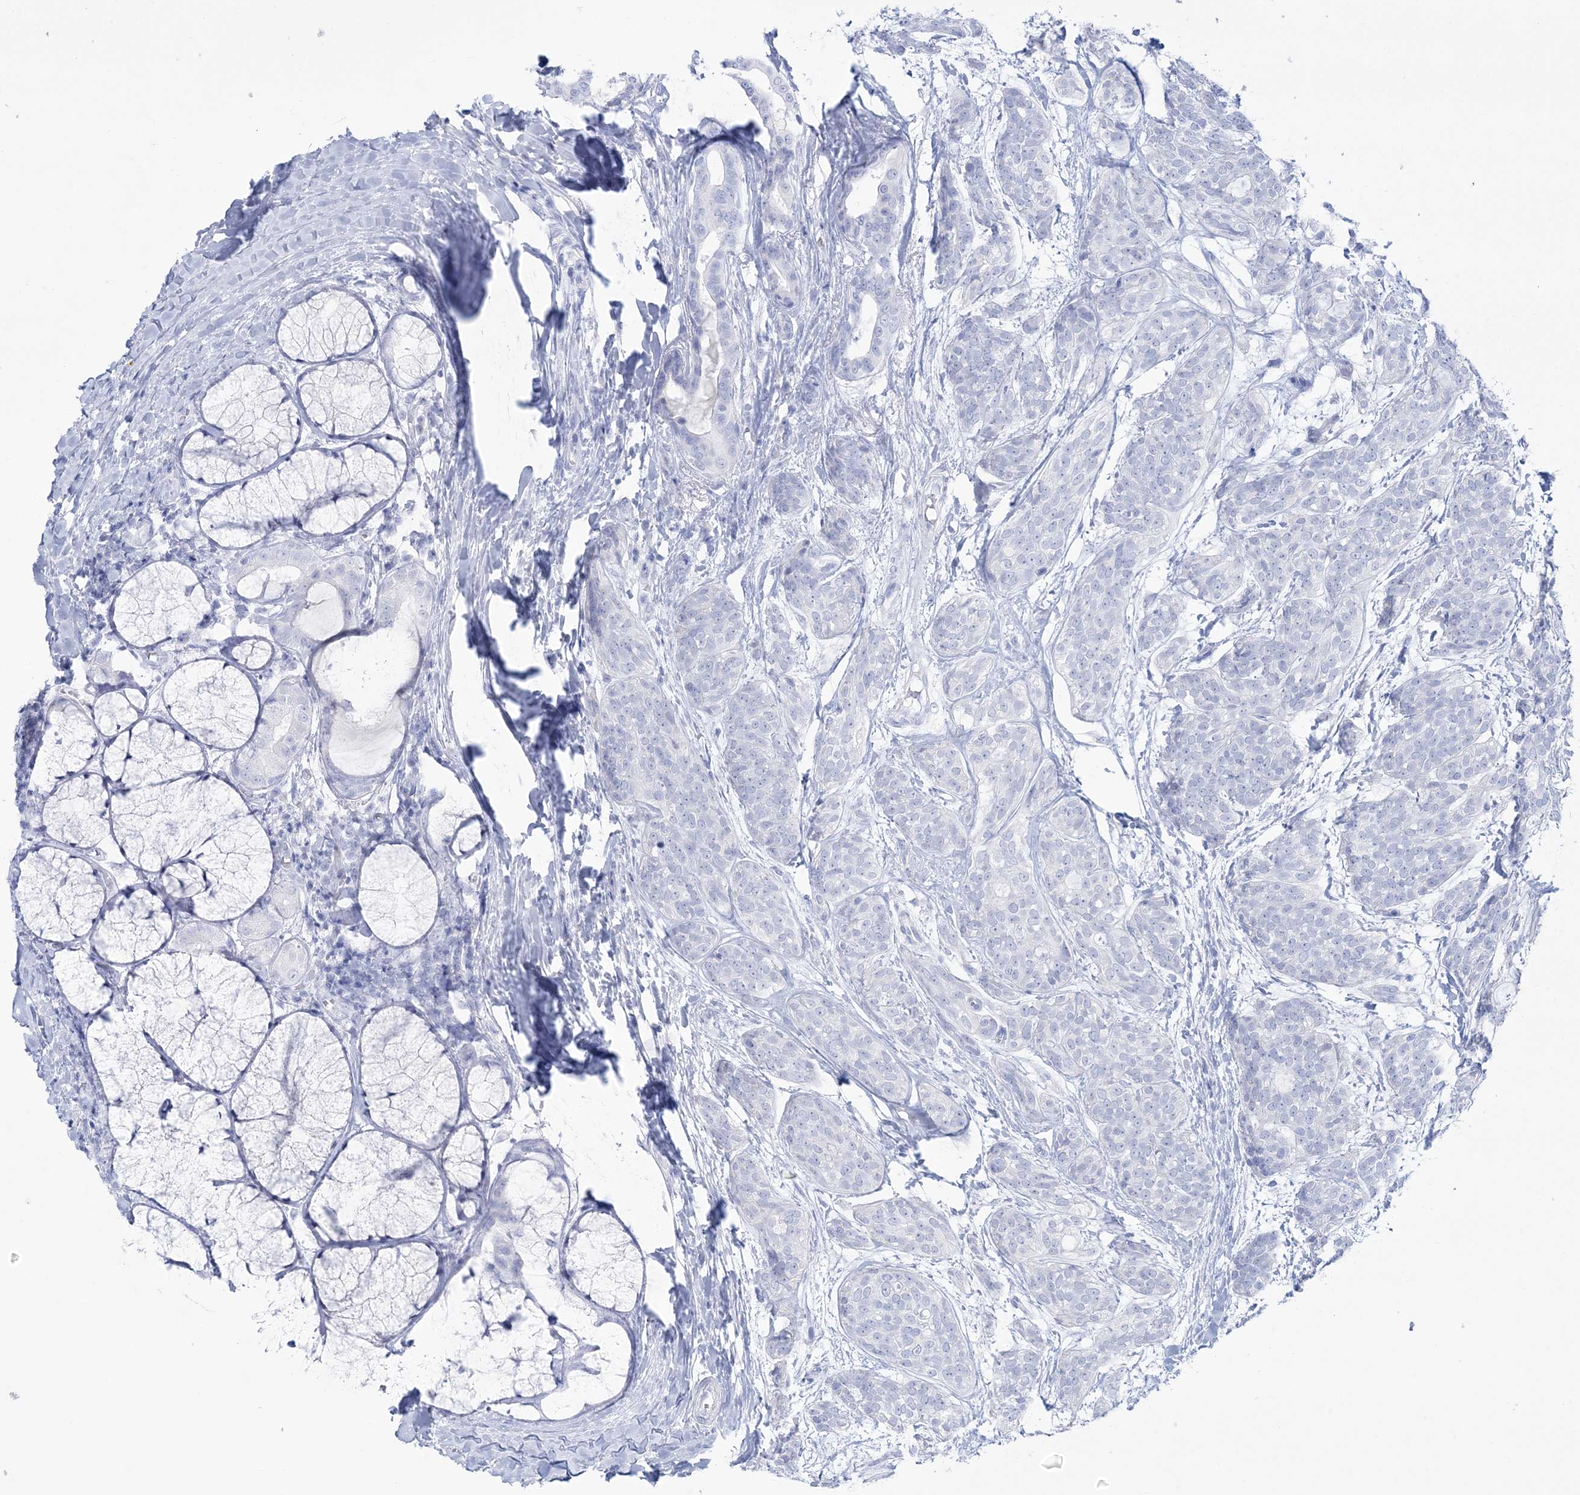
{"staining": {"intensity": "negative", "quantity": "none", "location": "none"}, "tissue": "head and neck cancer", "cell_type": "Tumor cells", "image_type": "cancer", "snomed": [{"axis": "morphology", "description": "Adenocarcinoma, NOS"}, {"axis": "topography", "description": "Head-Neck"}], "caption": "High magnification brightfield microscopy of adenocarcinoma (head and neck) stained with DAB (3,3'-diaminobenzidine) (brown) and counterstained with hematoxylin (blue): tumor cells show no significant positivity.", "gene": "RBP2", "patient": {"sex": "male", "age": 66}}